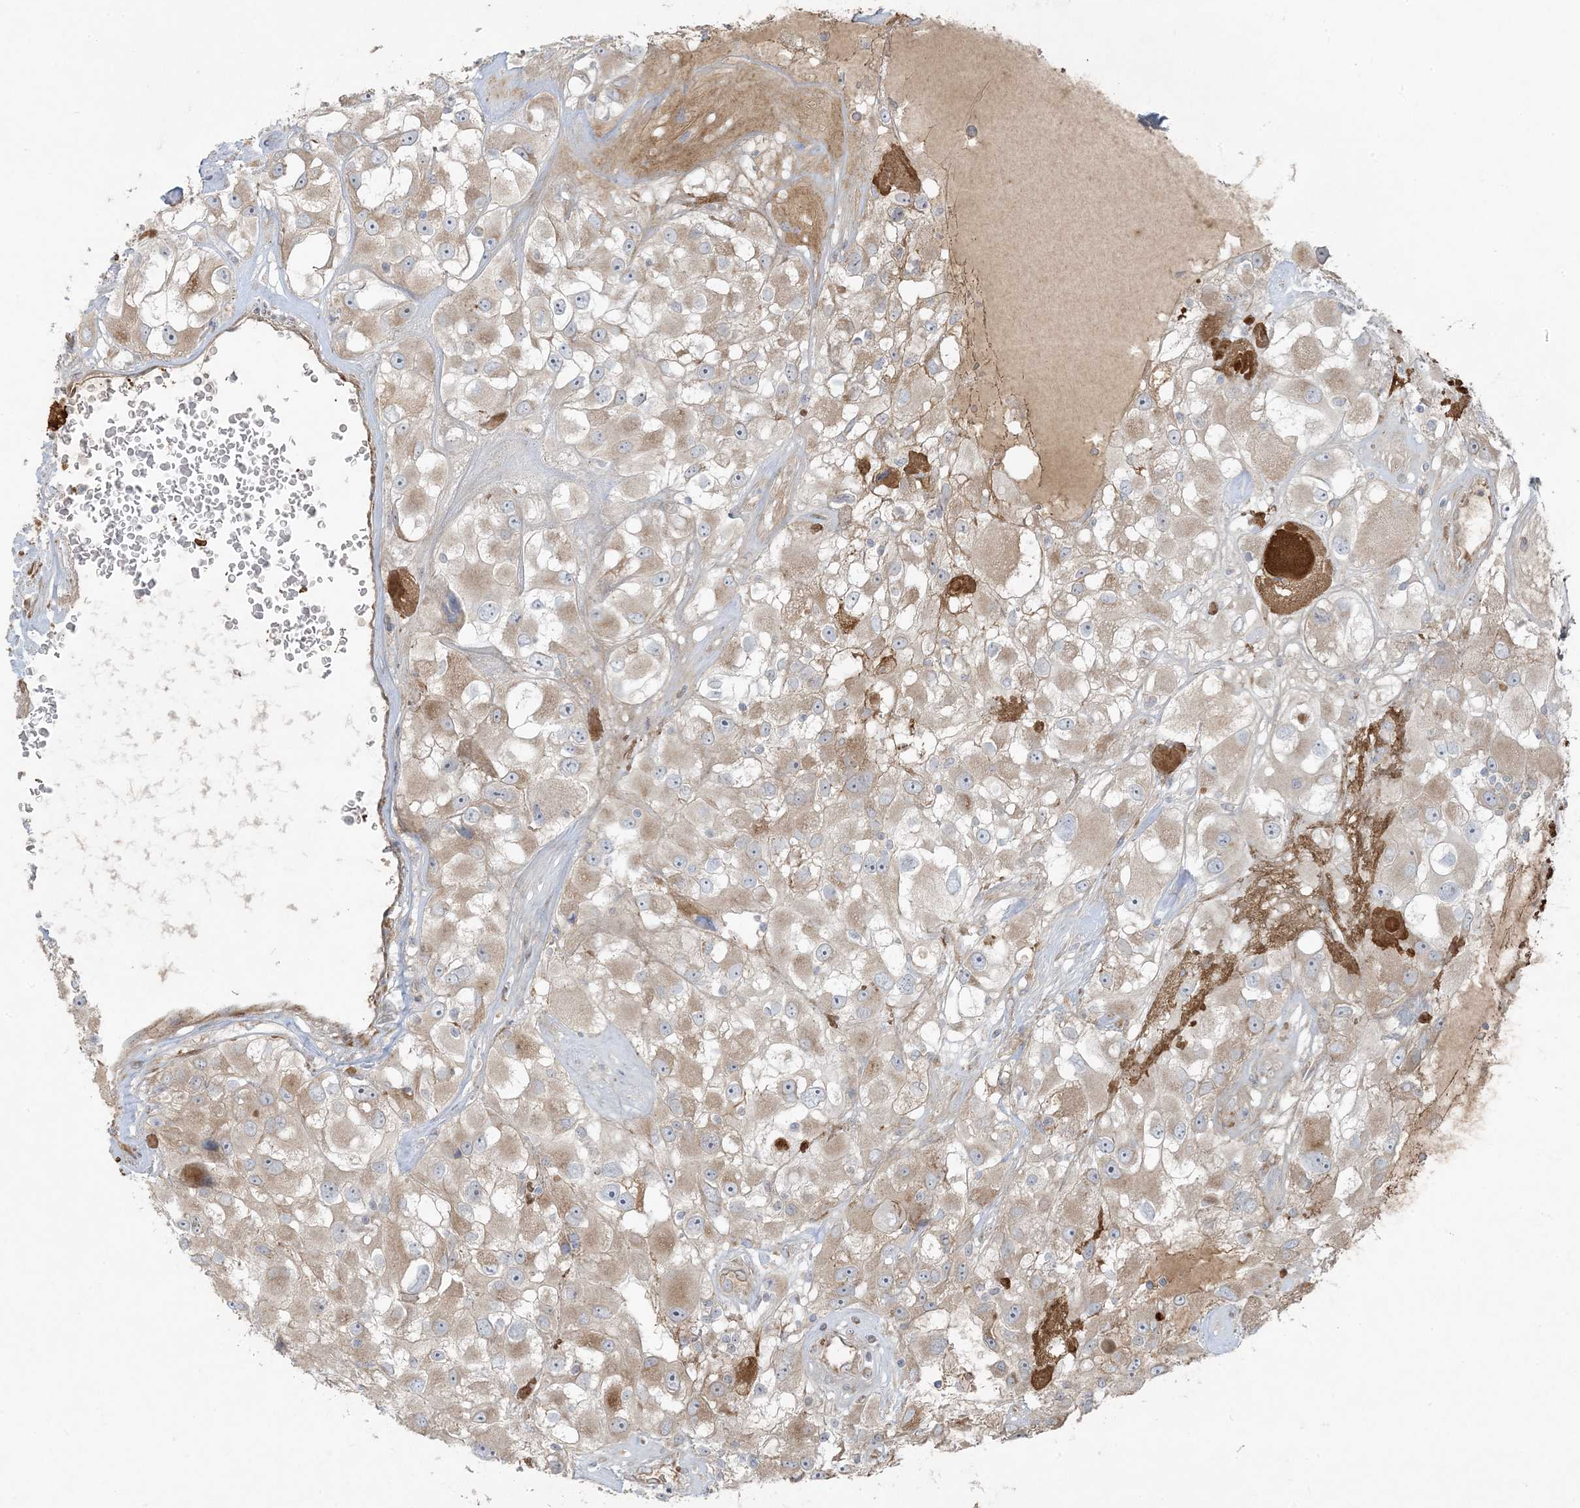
{"staining": {"intensity": "weak", "quantity": "25%-75%", "location": "cytoplasmic/membranous"}, "tissue": "renal cancer", "cell_type": "Tumor cells", "image_type": "cancer", "snomed": [{"axis": "morphology", "description": "Adenocarcinoma, NOS"}, {"axis": "topography", "description": "Kidney"}], "caption": "Weak cytoplasmic/membranous staining is present in about 25%-75% of tumor cells in renal adenocarcinoma. The protein is stained brown, and the nuclei are stained in blue (DAB (3,3'-diaminobenzidine) IHC with brightfield microscopy, high magnification).", "gene": "ZNF263", "patient": {"sex": "female", "age": 52}}